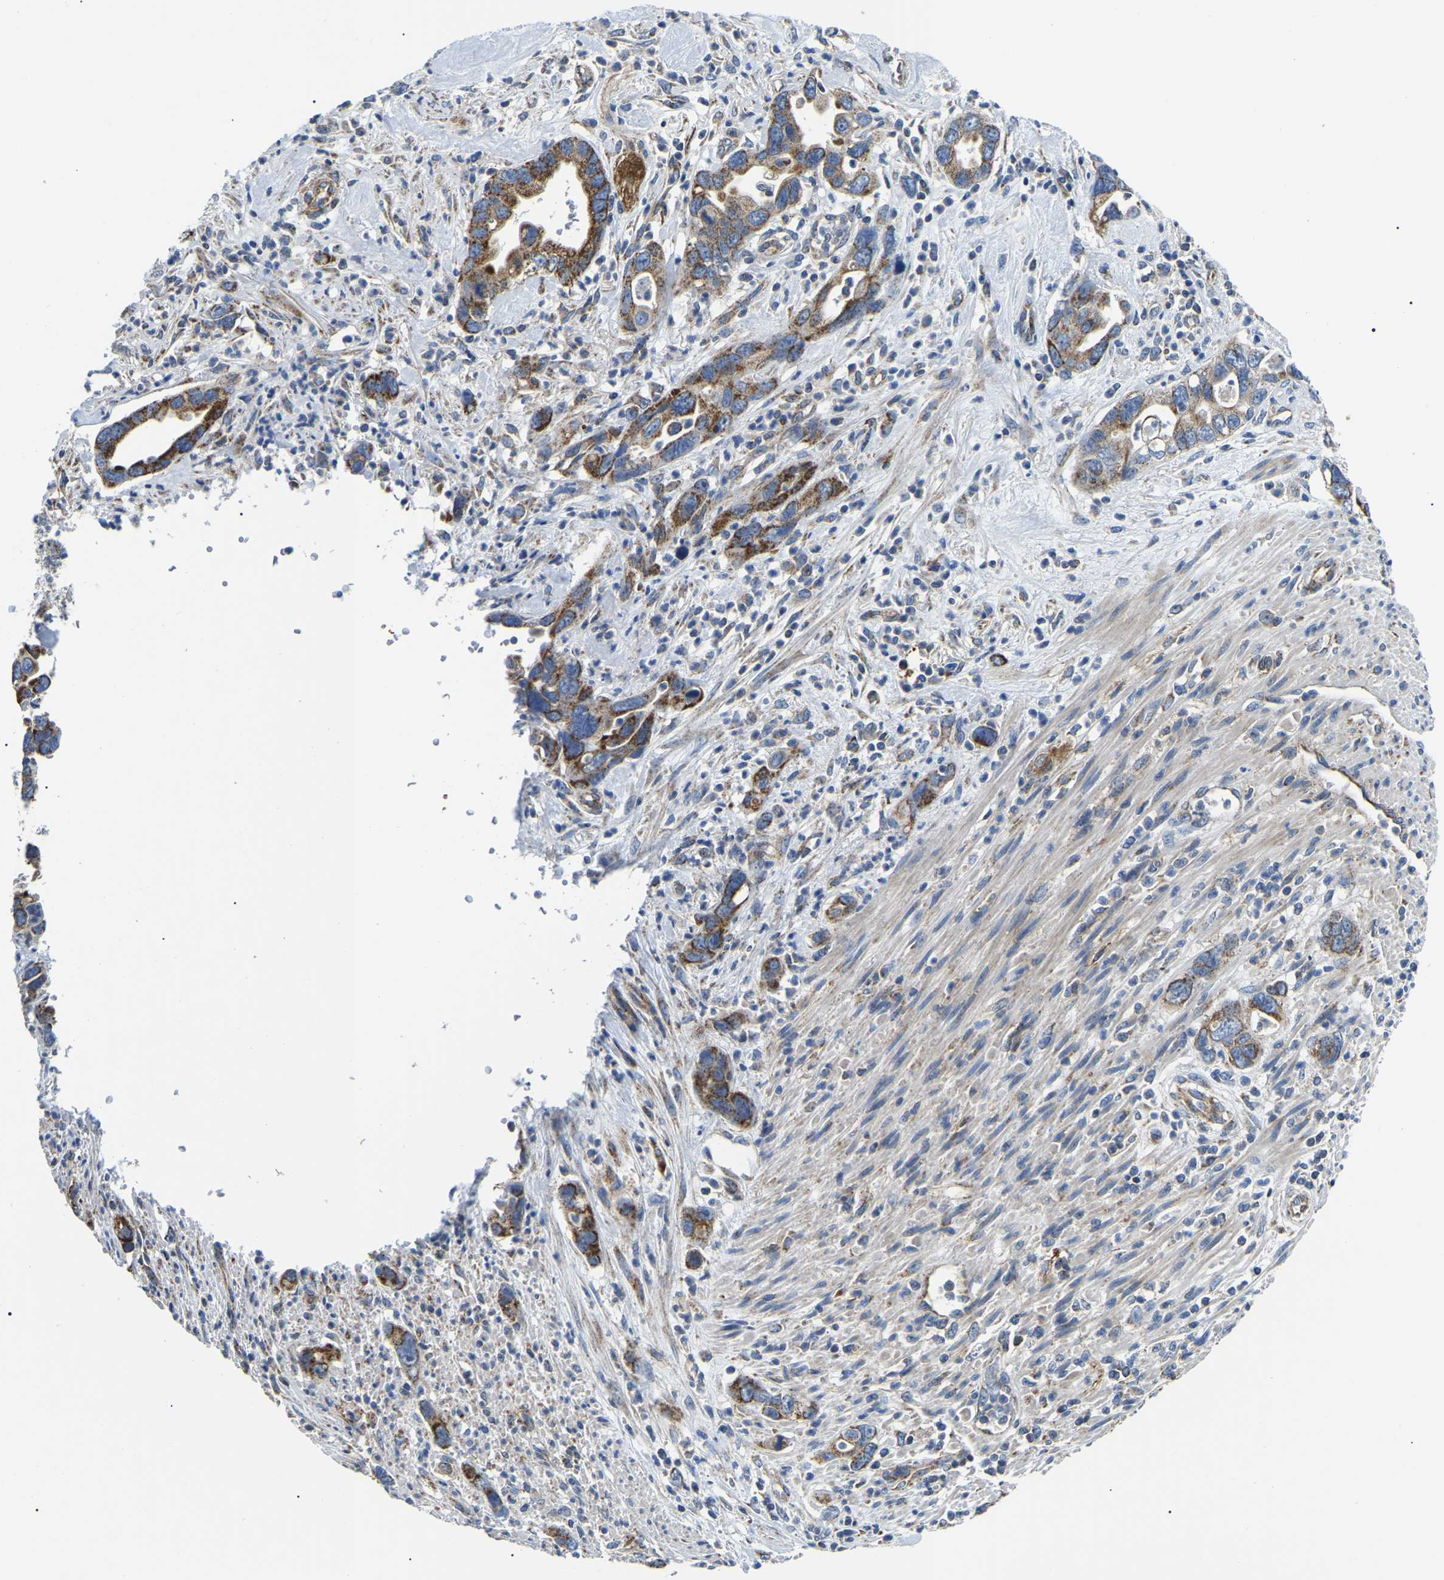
{"staining": {"intensity": "moderate", "quantity": ">75%", "location": "cytoplasmic/membranous"}, "tissue": "pancreatic cancer", "cell_type": "Tumor cells", "image_type": "cancer", "snomed": [{"axis": "morphology", "description": "Adenocarcinoma, NOS"}, {"axis": "topography", "description": "Pancreas"}], "caption": "Immunohistochemistry micrograph of neoplastic tissue: adenocarcinoma (pancreatic) stained using IHC shows medium levels of moderate protein expression localized specifically in the cytoplasmic/membranous of tumor cells, appearing as a cytoplasmic/membranous brown color.", "gene": "PPM1E", "patient": {"sex": "female", "age": 70}}